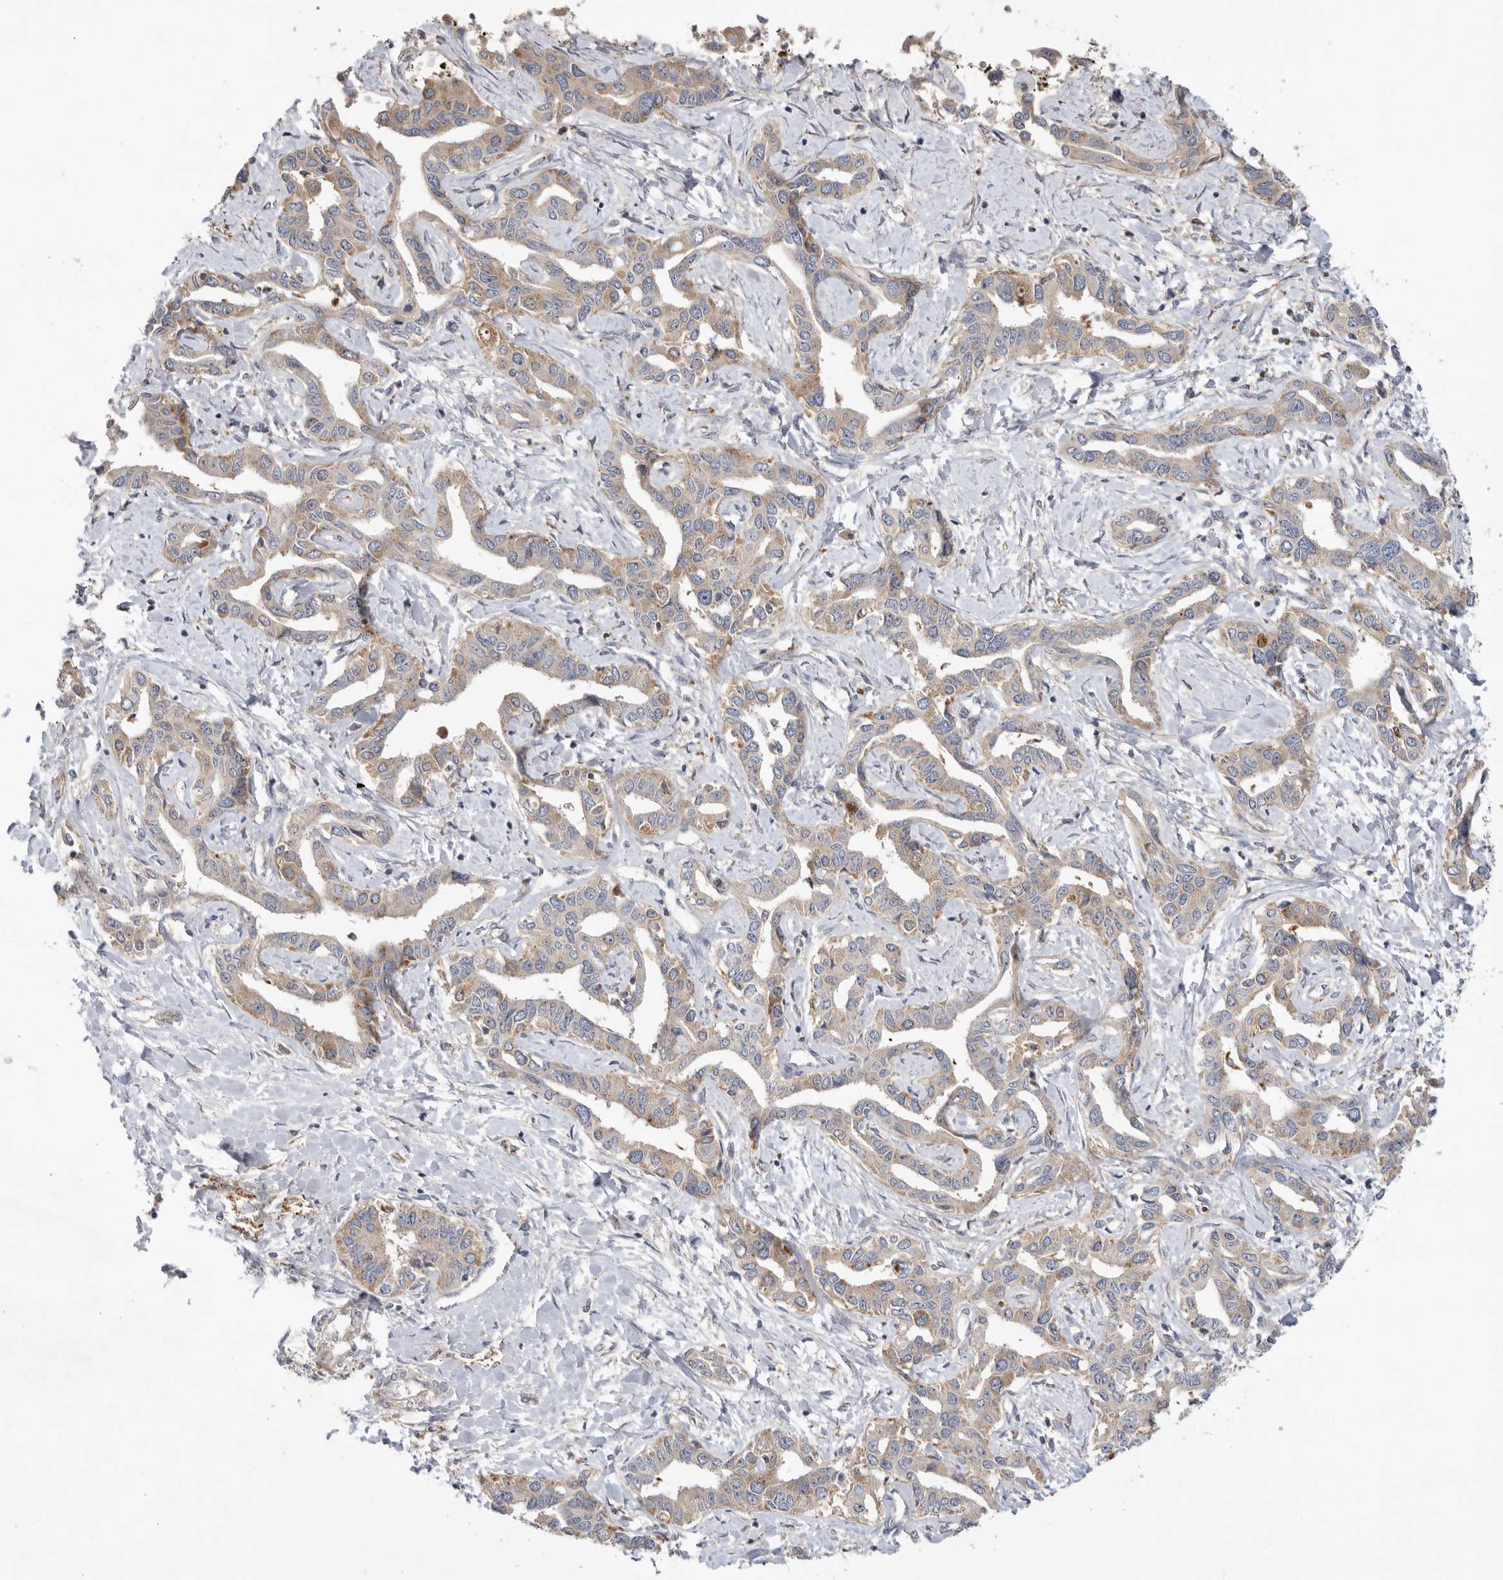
{"staining": {"intensity": "weak", "quantity": "25%-75%", "location": "cytoplasmic/membranous"}, "tissue": "liver cancer", "cell_type": "Tumor cells", "image_type": "cancer", "snomed": [{"axis": "morphology", "description": "Cholangiocarcinoma"}, {"axis": "topography", "description": "Liver"}], "caption": "An image showing weak cytoplasmic/membranous expression in about 25%-75% of tumor cells in liver cancer, as visualized by brown immunohistochemical staining.", "gene": "GNE", "patient": {"sex": "male", "age": 59}}